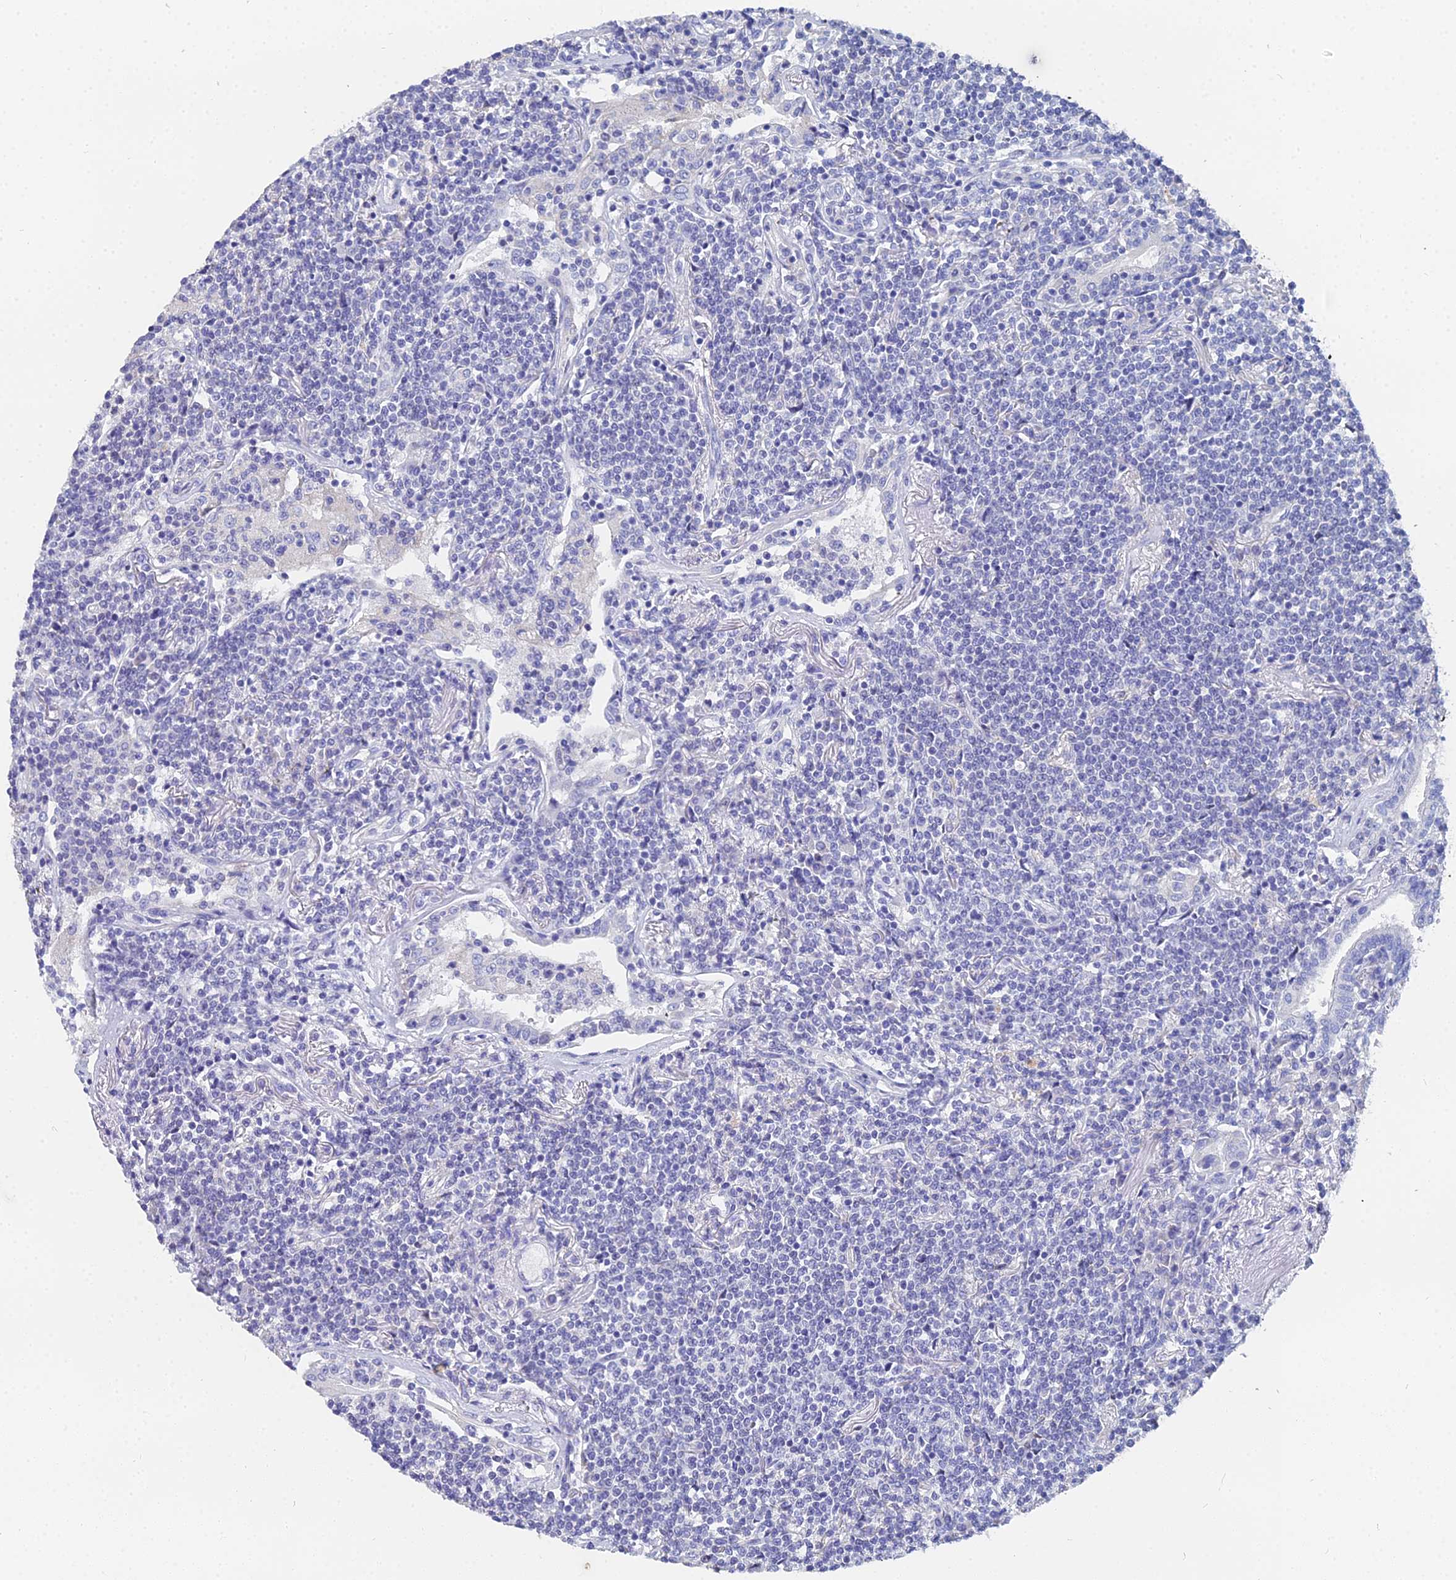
{"staining": {"intensity": "negative", "quantity": "none", "location": "none"}, "tissue": "lymphoma", "cell_type": "Tumor cells", "image_type": "cancer", "snomed": [{"axis": "morphology", "description": "Malignant lymphoma, non-Hodgkin's type, Low grade"}, {"axis": "topography", "description": "Lung"}], "caption": "The micrograph shows no significant staining in tumor cells of malignant lymphoma, non-Hodgkin's type (low-grade).", "gene": "OCM", "patient": {"sex": "female", "age": 71}}